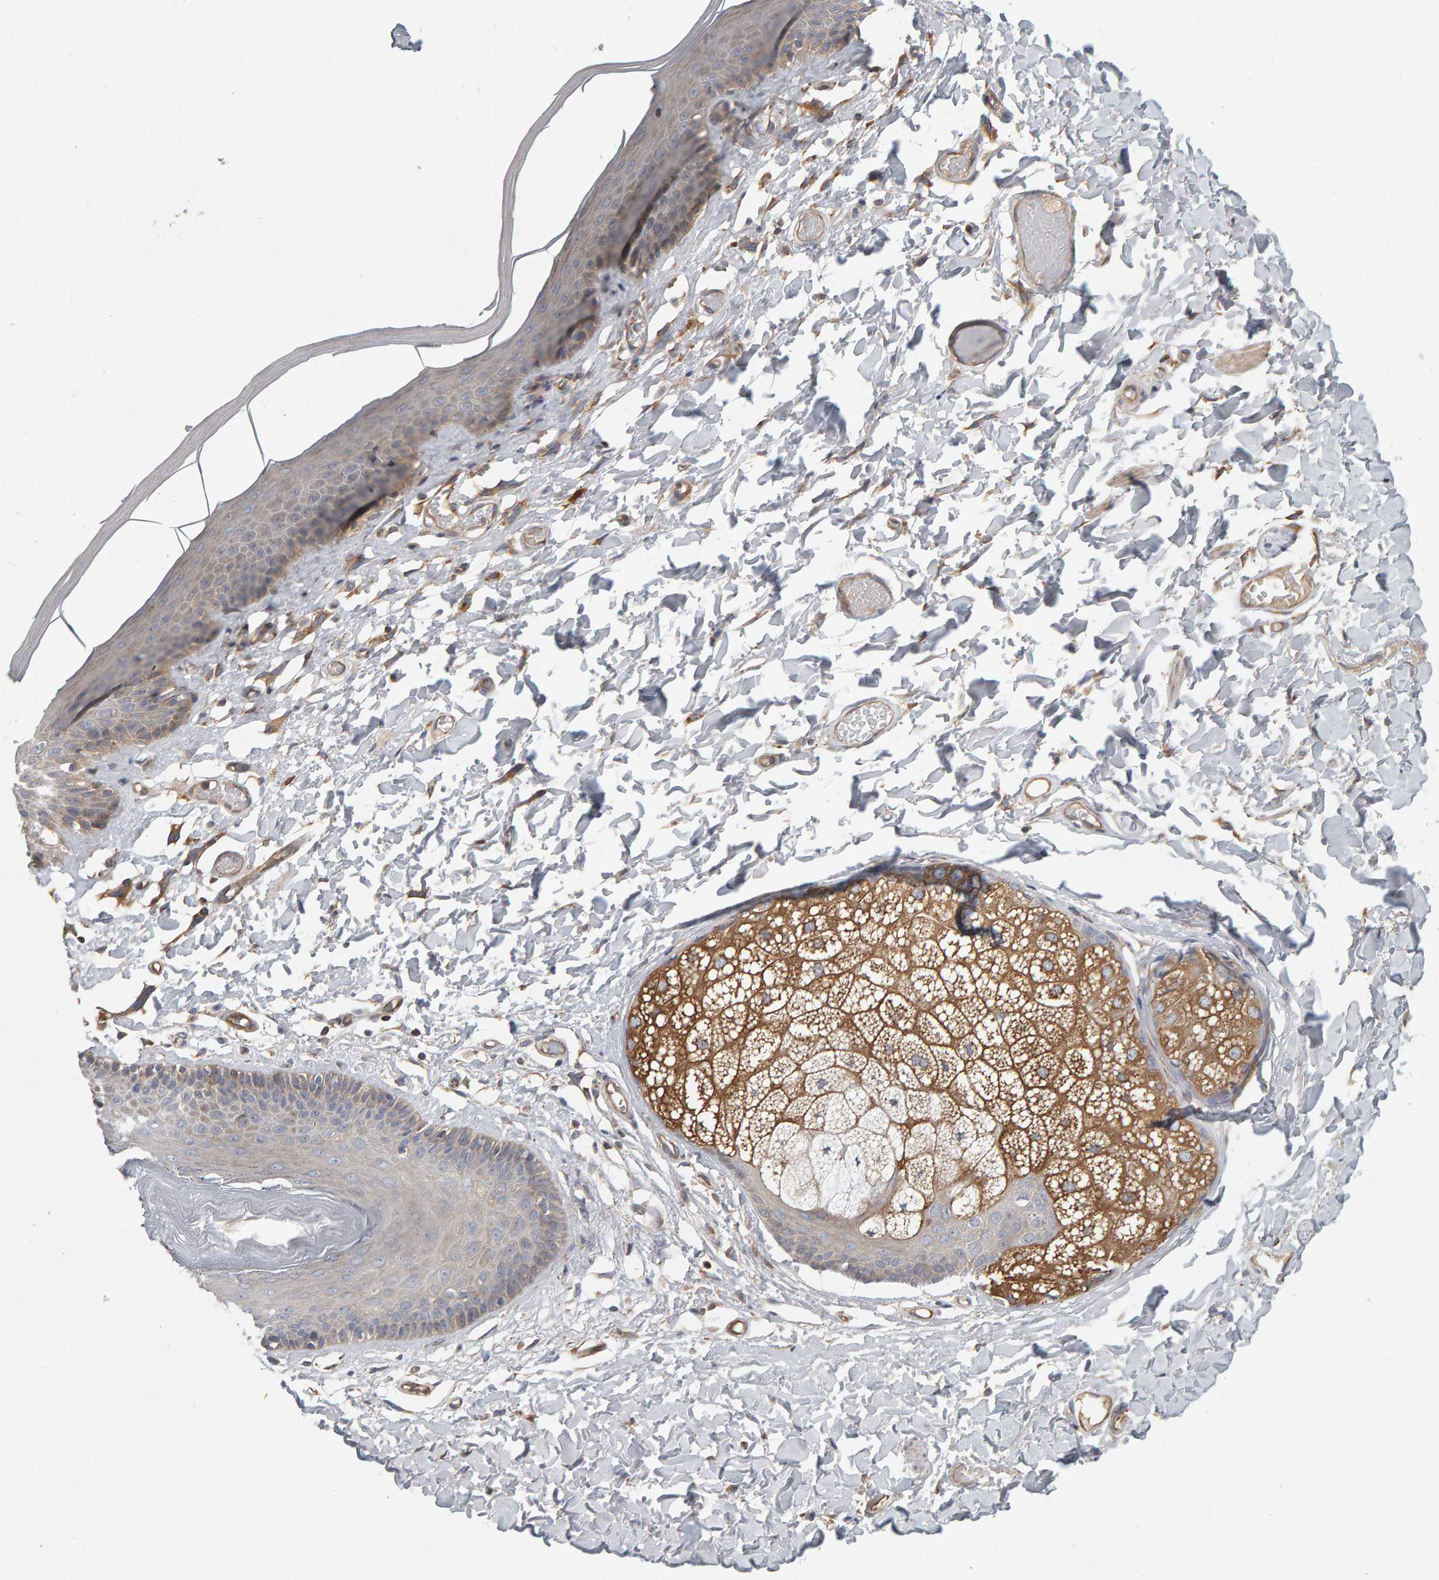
{"staining": {"intensity": "moderate", "quantity": "<25%", "location": "cytoplasmic/membranous"}, "tissue": "skin", "cell_type": "Epidermal cells", "image_type": "normal", "snomed": [{"axis": "morphology", "description": "Normal tissue, NOS"}, {"axis": "topography", "description": "Vulva"}], "caption": "A photomicrograph of skin stained for a protein shows moderate cytoplasmic/membranous brown staining in epidermal cells. The staining was performed using DAB (3,3'-diaminobenzidine) to visualize the protein expression in brown, while the nuclei were stained in blue with hematoxylin (Magnification: 20x).", "gene": "C9orf72", "patient": {"sex": "female", "age": 73}}